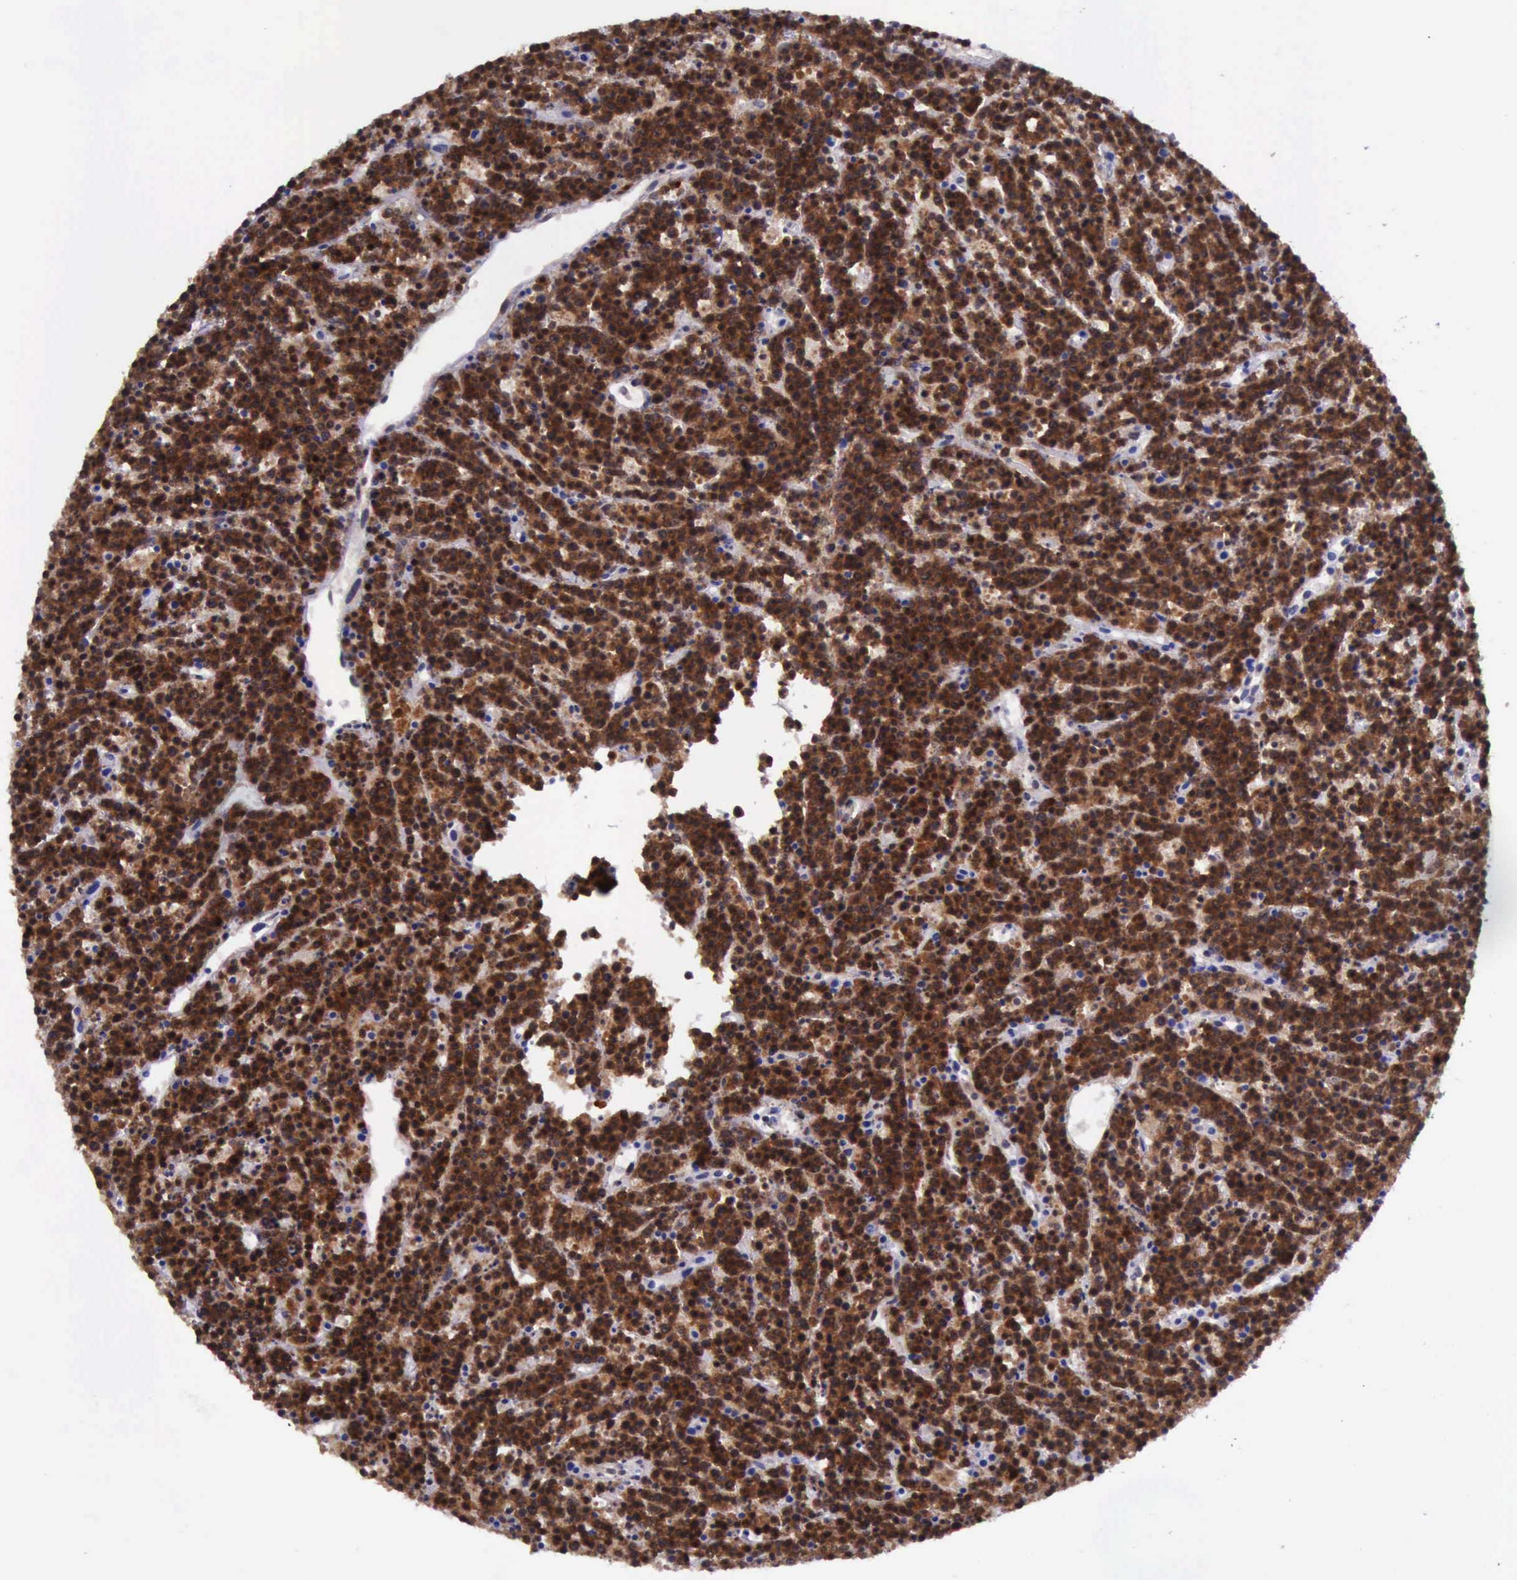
{"staining": {"intensity": "strong", "quantity": ">75%", "location": "cytoplasmic/membranous"}, "tissue": "lymphoma", "cell_type": "Tumor cells", "image_type": "cancer", "snomed": [{"axis": "morphology", "description": "Malignant lymphoma, non-Hodgkin's type, High grade"}, {"axis": "topography", "description": "Ovary"}], "caption": "An image showing strong cytoplasmic/membranous staining in about >75% of tumor cells in malignant lymphoma, non-Hodgkin's type (high-grade), as visualized by brown immunohistochemical staining.", "gene": "BTK", "patient": {"sex": "female", "age": 56}}